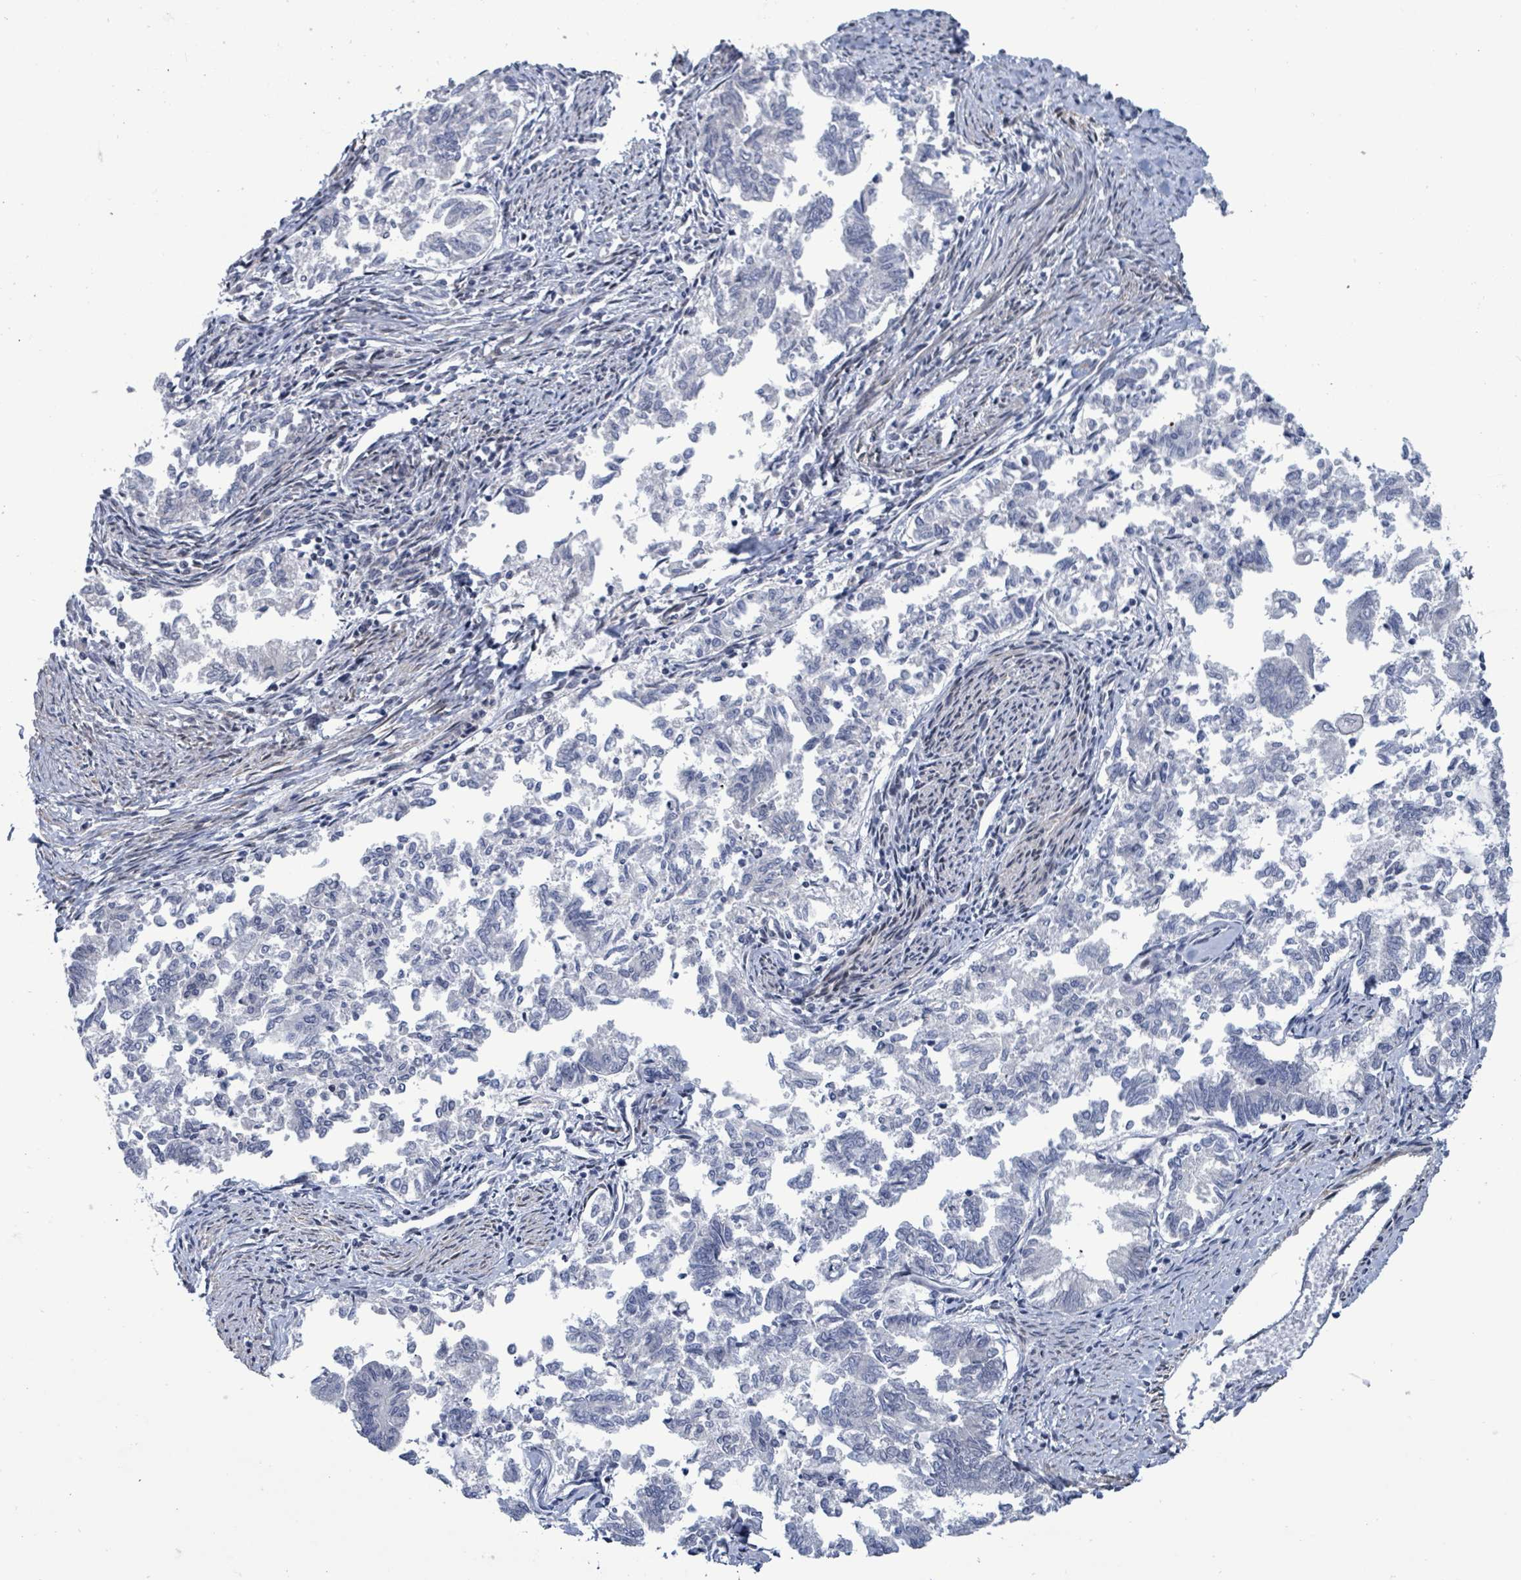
{"staining": {"intensity": "negative", "quantity": "none", "location": "none"}, "tissue": "endometrial cancer", "cell_type": "Tumor cells", "image_type": "cancer", "snomed": [{"axis": "morphology", "description": "Adenocarcinoma, NOS"}, {"axis": "topography", "description": "Endometrium"}], "caption": "Immunohistochemical staining of human endometrial adenocarcinoma displays no significant staining in tumor cells. (IHC, brightfield microscopy, high magnification).", "gene": "NTN3", "patient": {"sex": "female", "age": 79}}